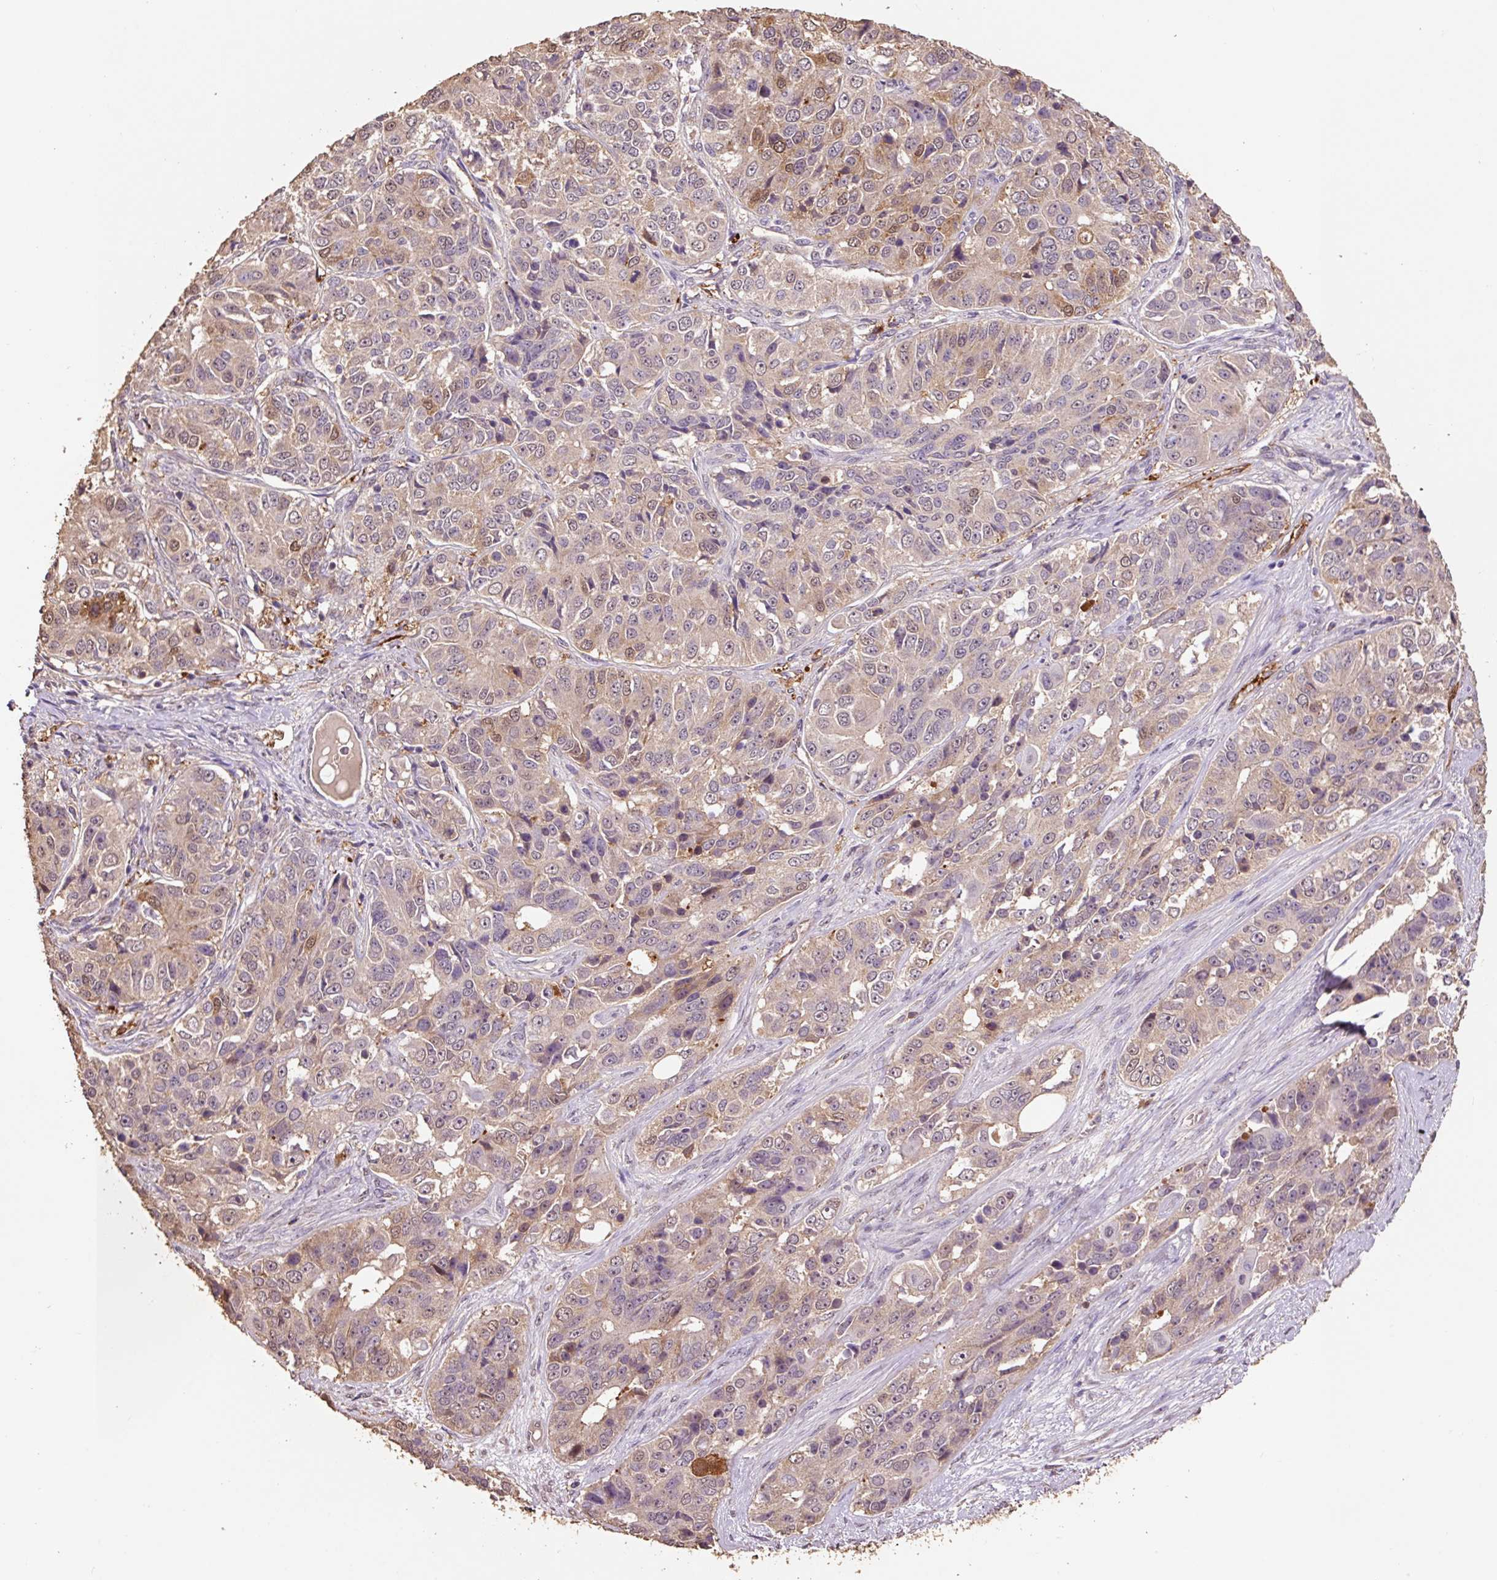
{"staining": {"intensity": "weak", "quantity": ">75%", "location": "cytoplasmic/membranous,nuclear"}, "tissue": "ovarian cancer", "cell_type": "Tumor cells", "image_type": "cancer", "snomed": [{"axis": "morphology", "description": "Carcinoma, endometroid"}, {"axis": "topography", "description": "Ovary"}], "caption": "The histopathology image shows immunohistochemical staining of ovarian cancer. There is weak cytoplasmic/membranous and nuclear staining is appreciated in about >75% of tumor cells. The protein is shown in brown color, while the nuclei are stained blue.", "gene": "HERC2", "patient": {"sex": "female", "age": 51}}